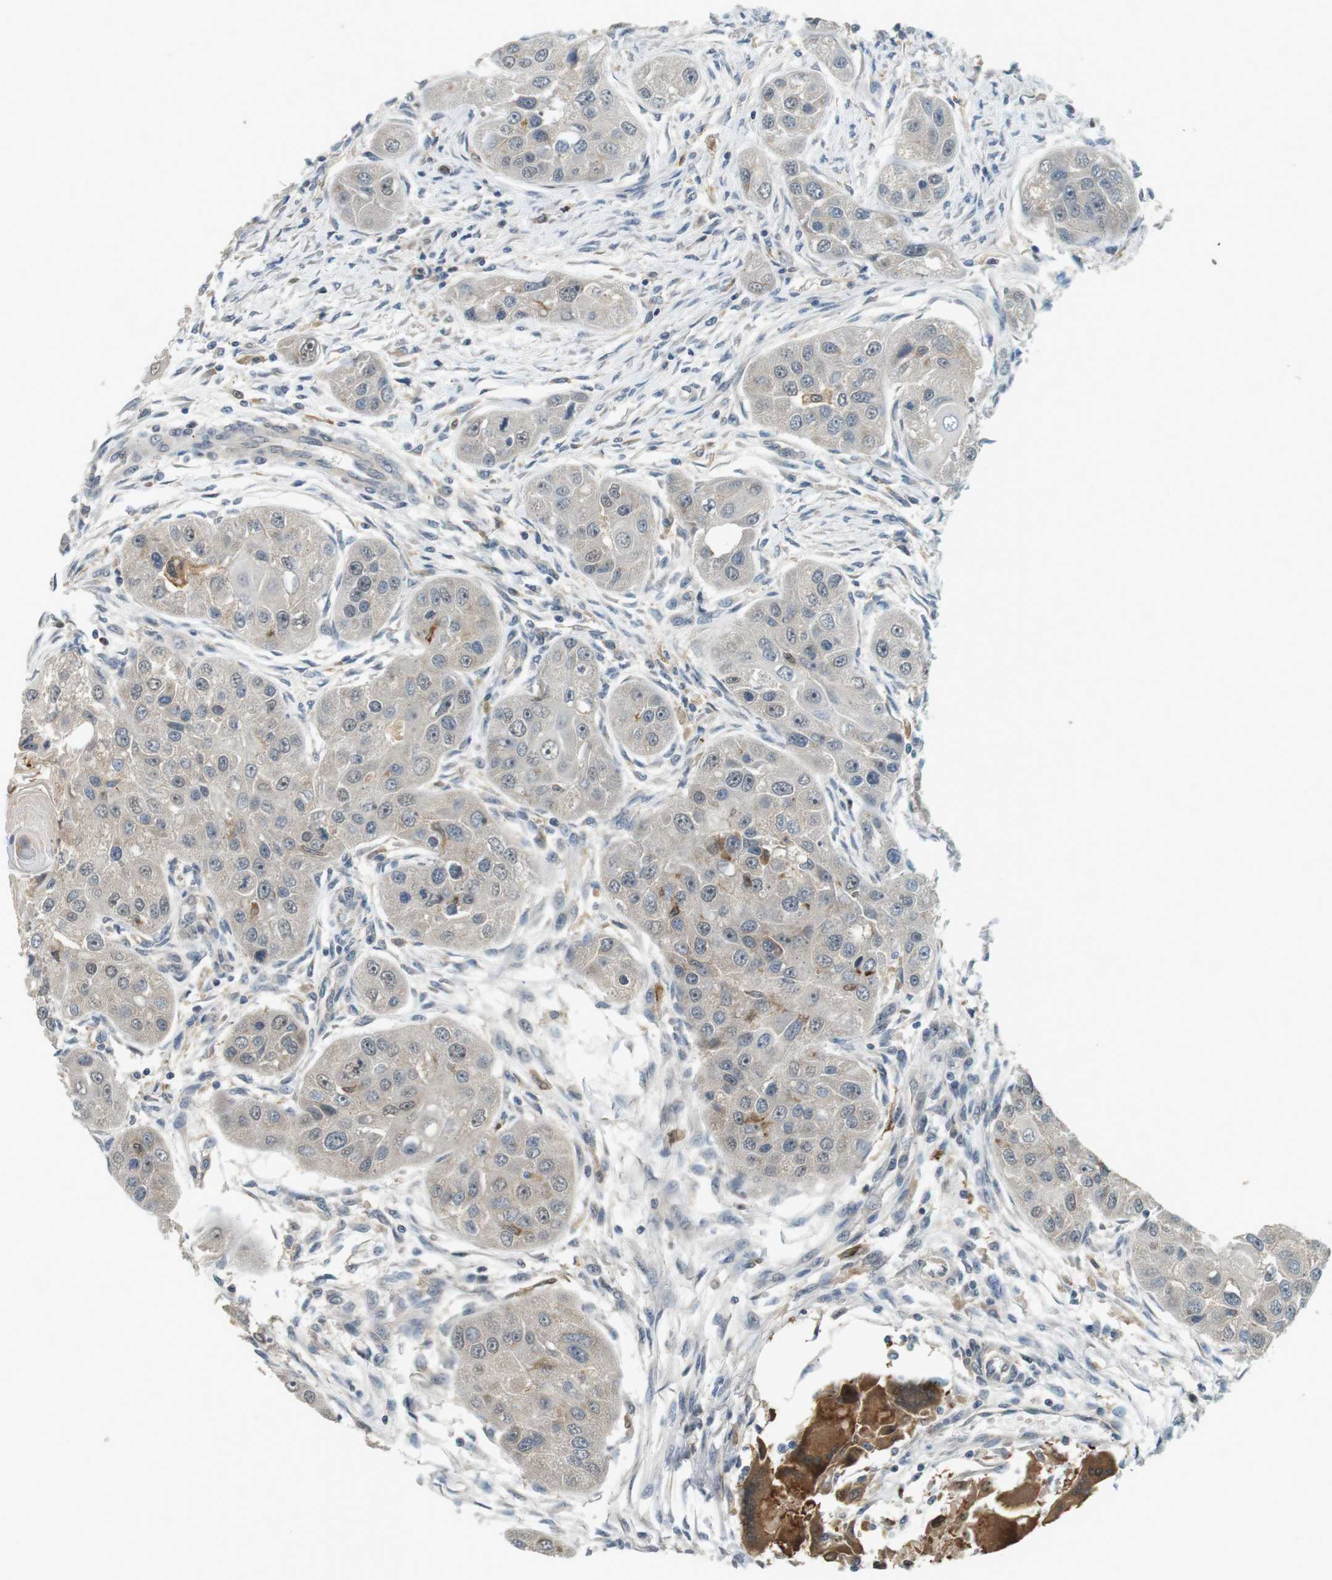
{"staining": {"intensity": "negative", "quantity": "none", "location": "none"}, "tissue": "head and neck cancer", "cell_type": "Tumor cells", "image_type": "cancer", "snomed": [{"axis": "morphology", "description": "Normal tissue, NOS"}, {"axis": "morphology", "description": "Squamous cell carcinoma, NOS"}, {"axis": "topography", "description": "Skeletal muscle"}, {"axis": "topography", "description": "Head-Neck"}], "caption": "An image of human head and neck squamous cell carcinoma is negative for staining in tumor cells.", "gene": "CDK14", "patient": {"sex": "male", "age": 51}}